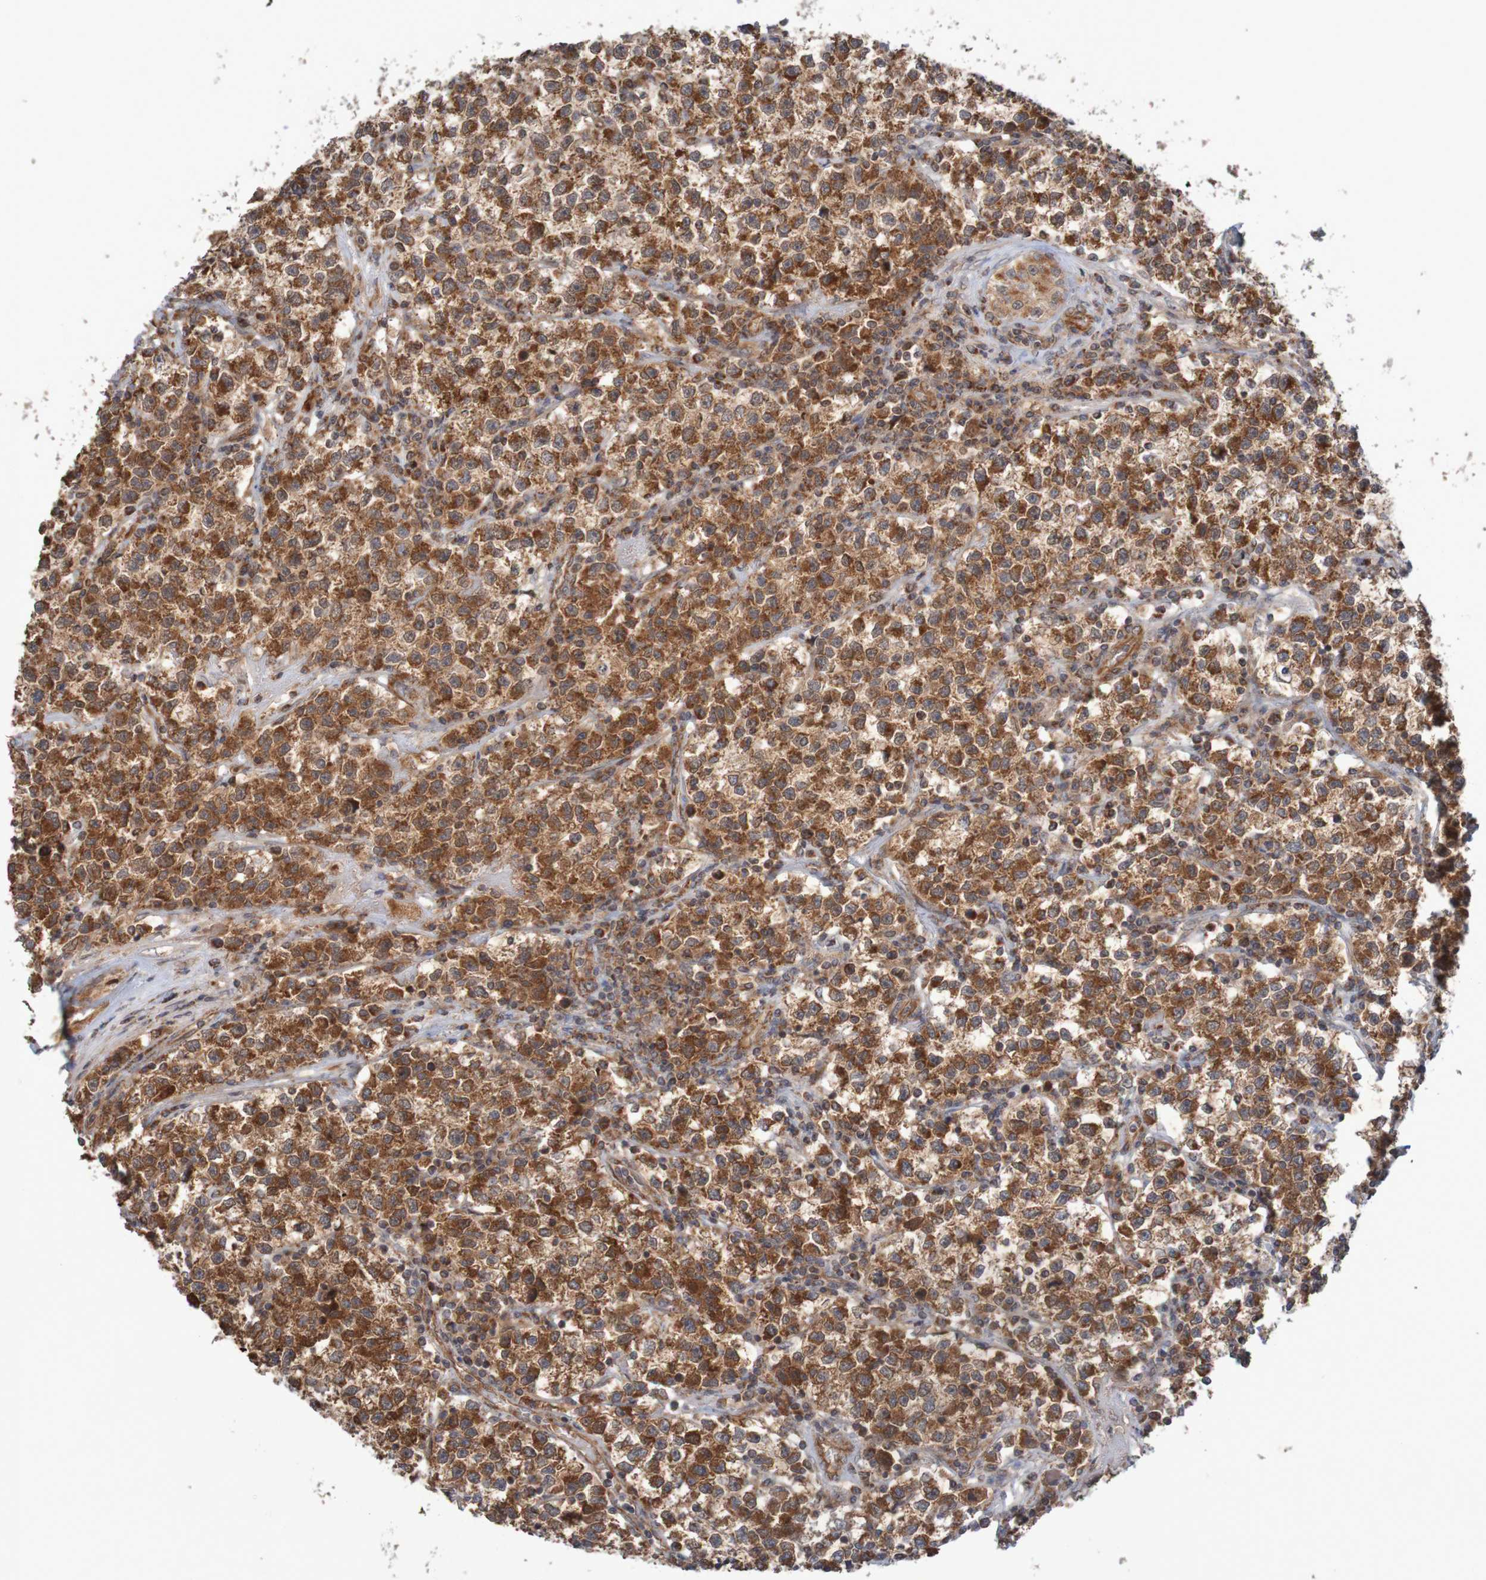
{"staining": {"intensity": "strong", "quantity": ">75%", "location": "cytoplasmic/membranous"}, "tissue": "testis cancer", "cell_type": "Tumor cells", "image_type": "cancer", "snomed": [{"axis": "morphology", "description": "Seminoma, NOS"}, {"axis": "topography", "description": "Testis"}], "caption": "IHC (DAB) staining of human testis seminoma reveals strong cytoplasmic/membranous protein positivity in about >75% of tumor cells.", "gene": "MRPL52", "patient": {"sex": "male", "age": 22}}